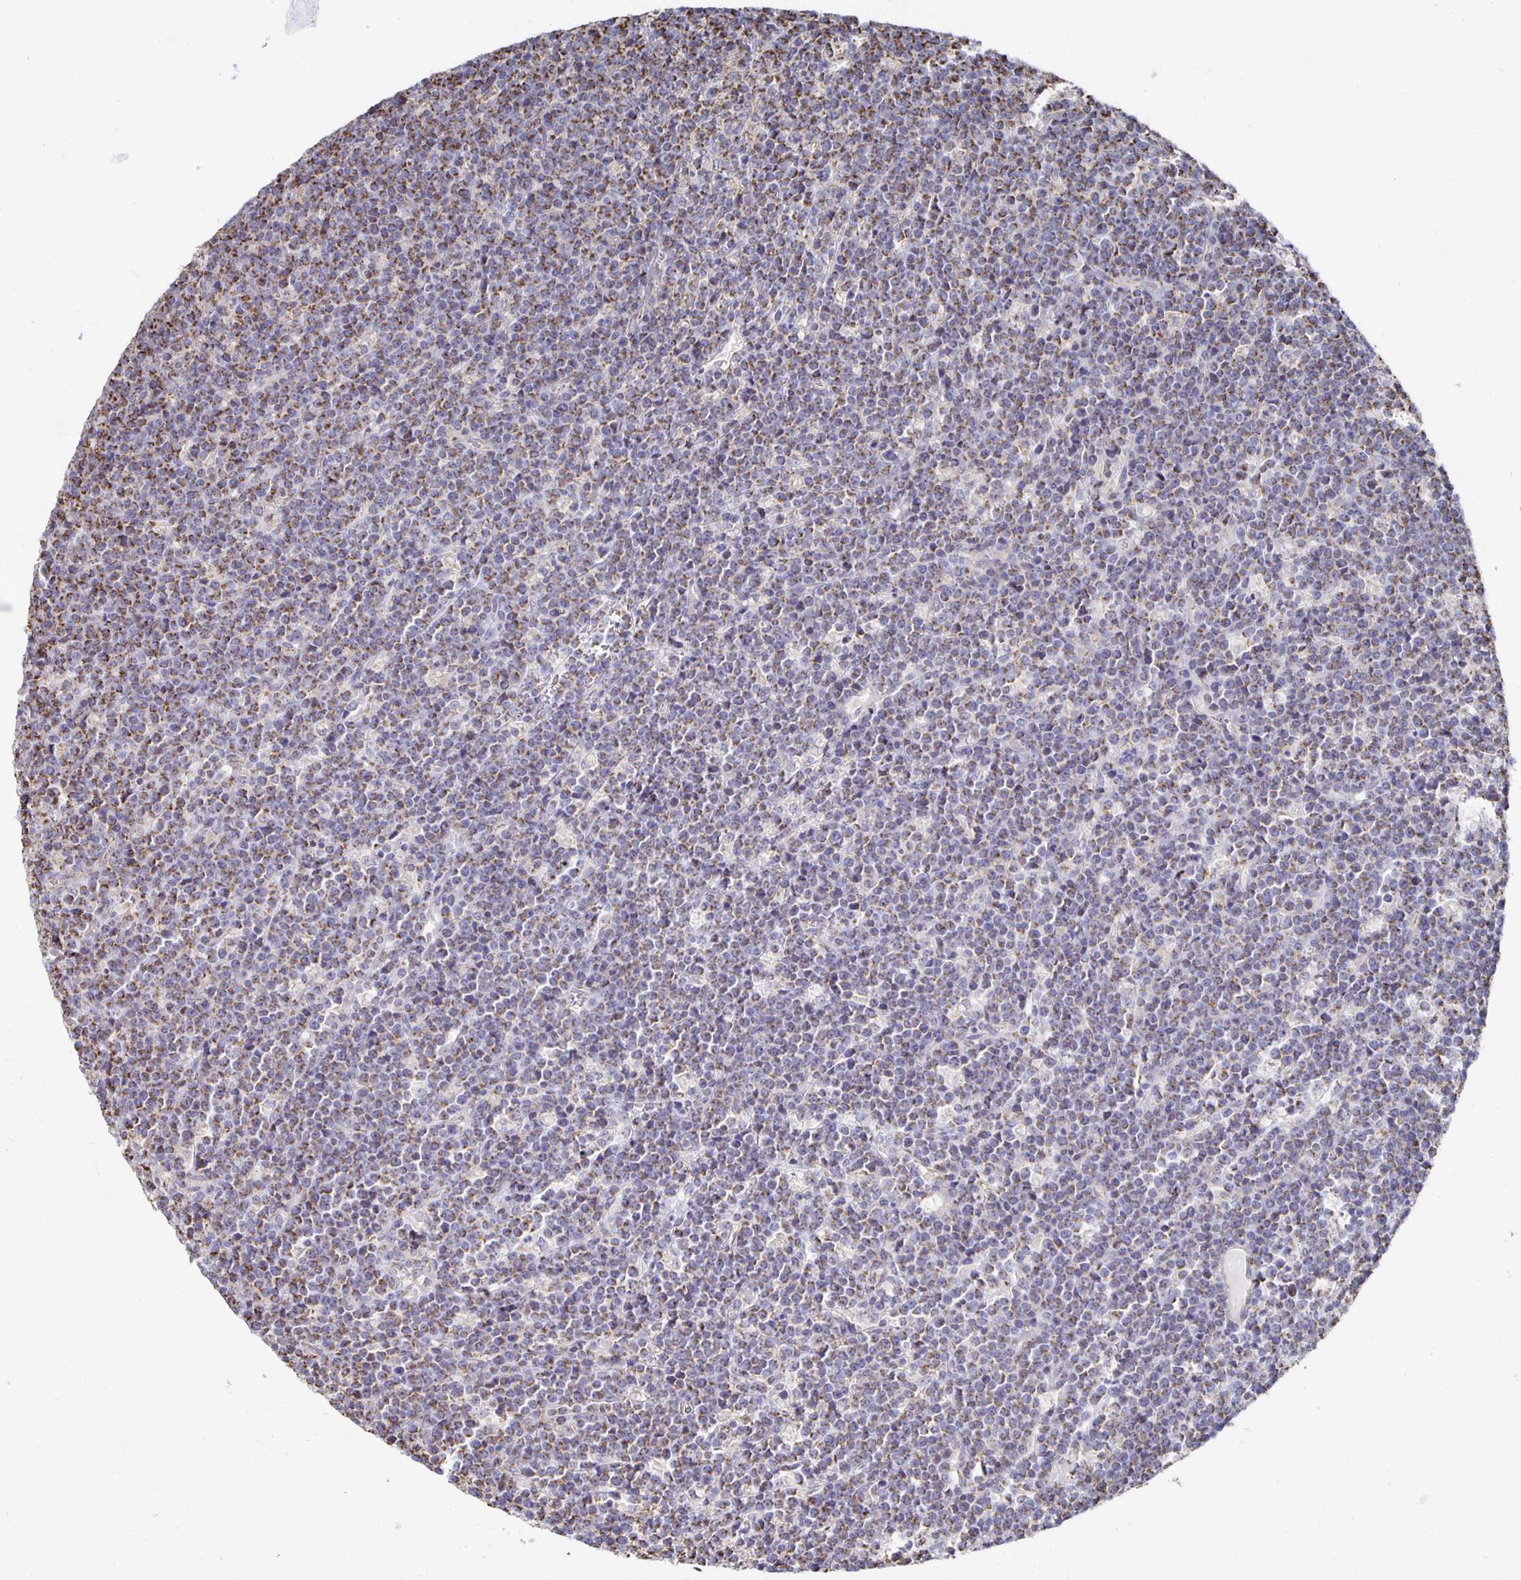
{"staining": {"intensity": "moderate", "quantity": "25%-75%", "location": "cytoplasmic/membranous"}, "tissue": "lymphoma", "cell_type": "Tumor cells", "image_type": "cancer", "snomed": [{"axis": "morphology", "description": "Malignant lymphoma, non-Hodgkin's type, High grade"}, {"axis": "topography", "description": "Ovary"}], "caption": "Moderate cytoplasmic/membranous expression for a protein is identified in about 25%-75% of tumor cells of lymphoma using IHC.", "gene": "NKX2-8", "patient": {"sex": "female", "age": 56}}